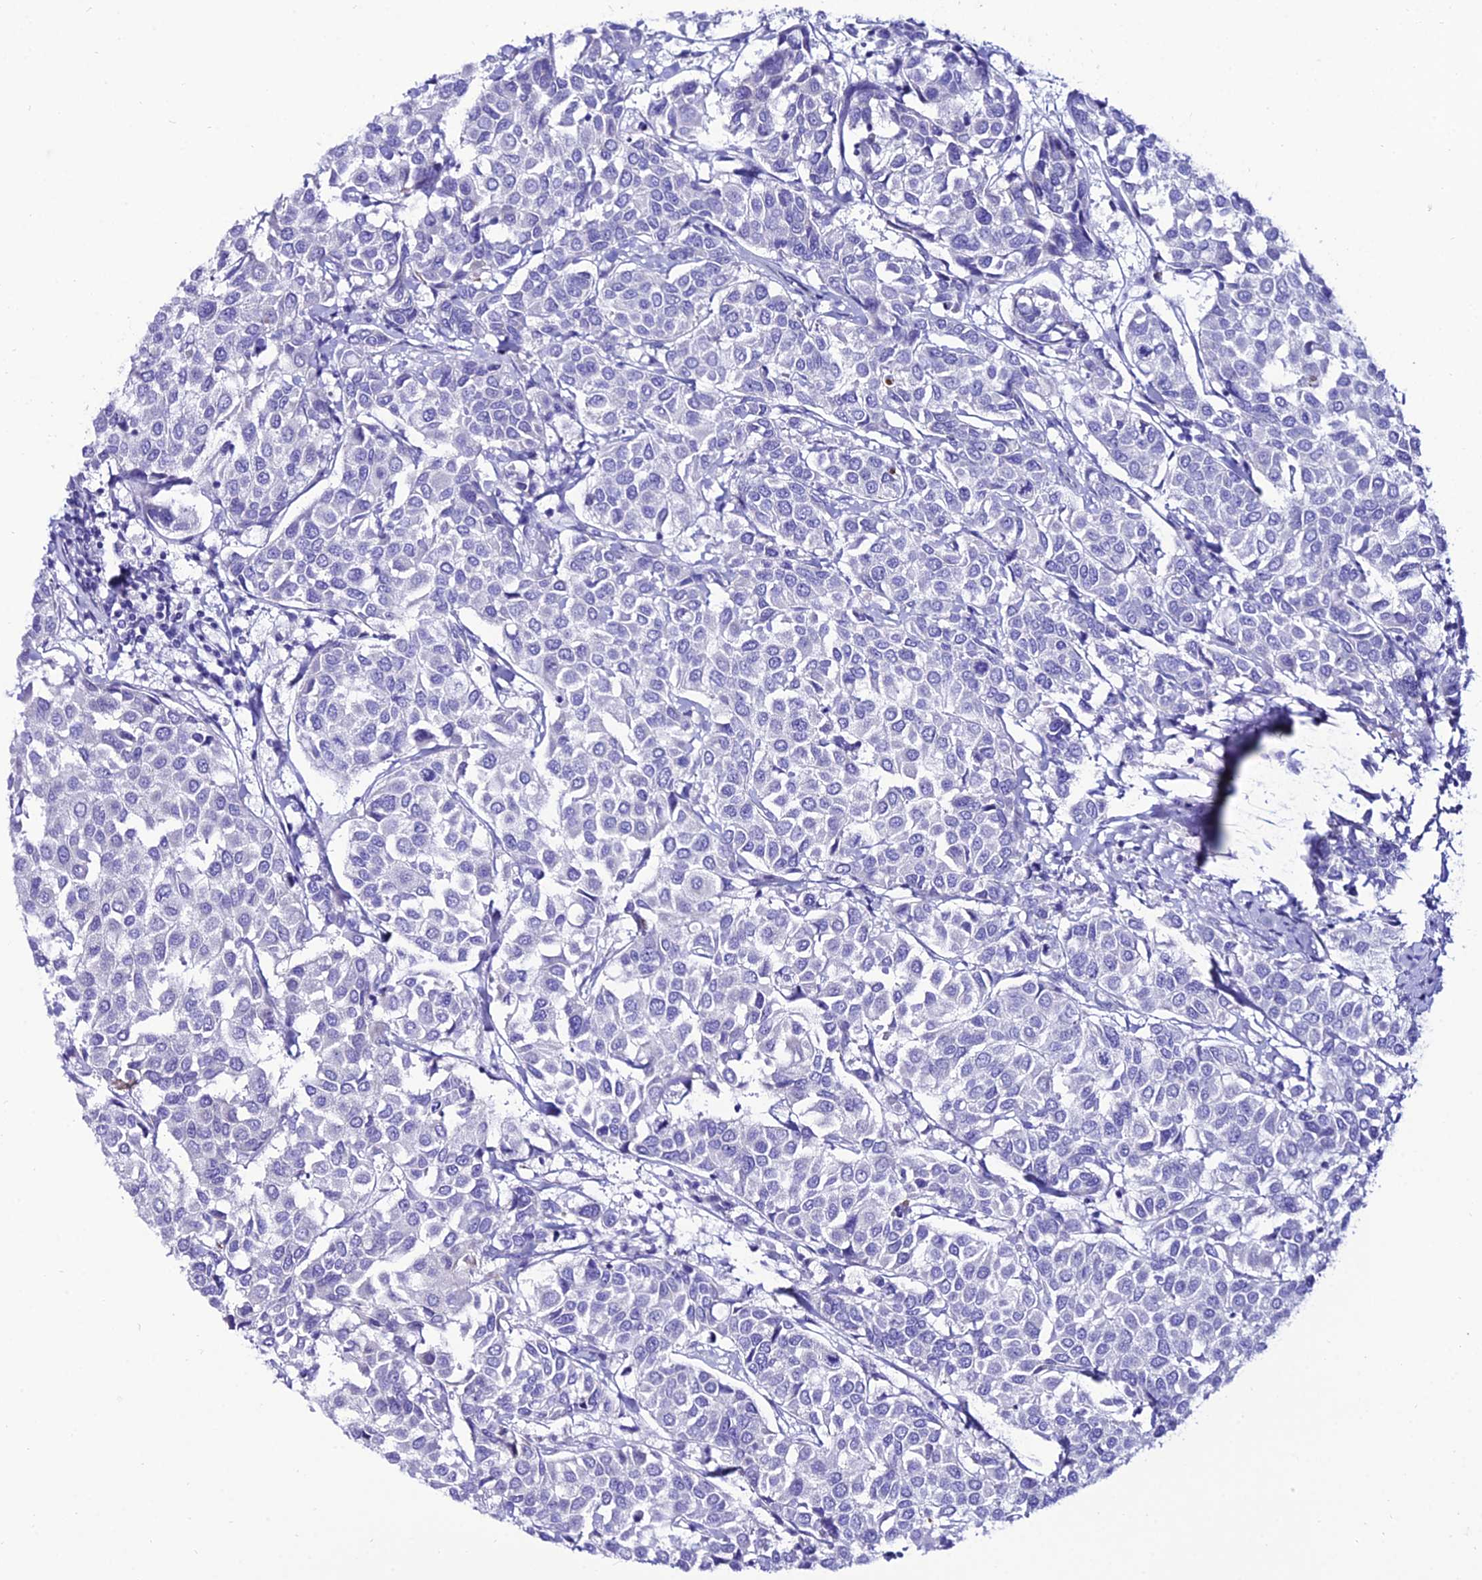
{"staining": {"intensity": "negative", "quantity": "none", "location": "none"}, "tissue": "breast cancer", "cell_type": "Tumor cells", "image_type": "cancer", "snomed": [{"axis": "morphology", "description": "Duct carcinoma"}, {"axis": "topography", "description": "Breast"}], "caption": "A histopathology image of human breast intraductal carcinoma is negative for staining in tumor cells. Nuclei are stained in blue.", "gene": "OR4D5", "patient": {"sex": "female", "age": 55}}